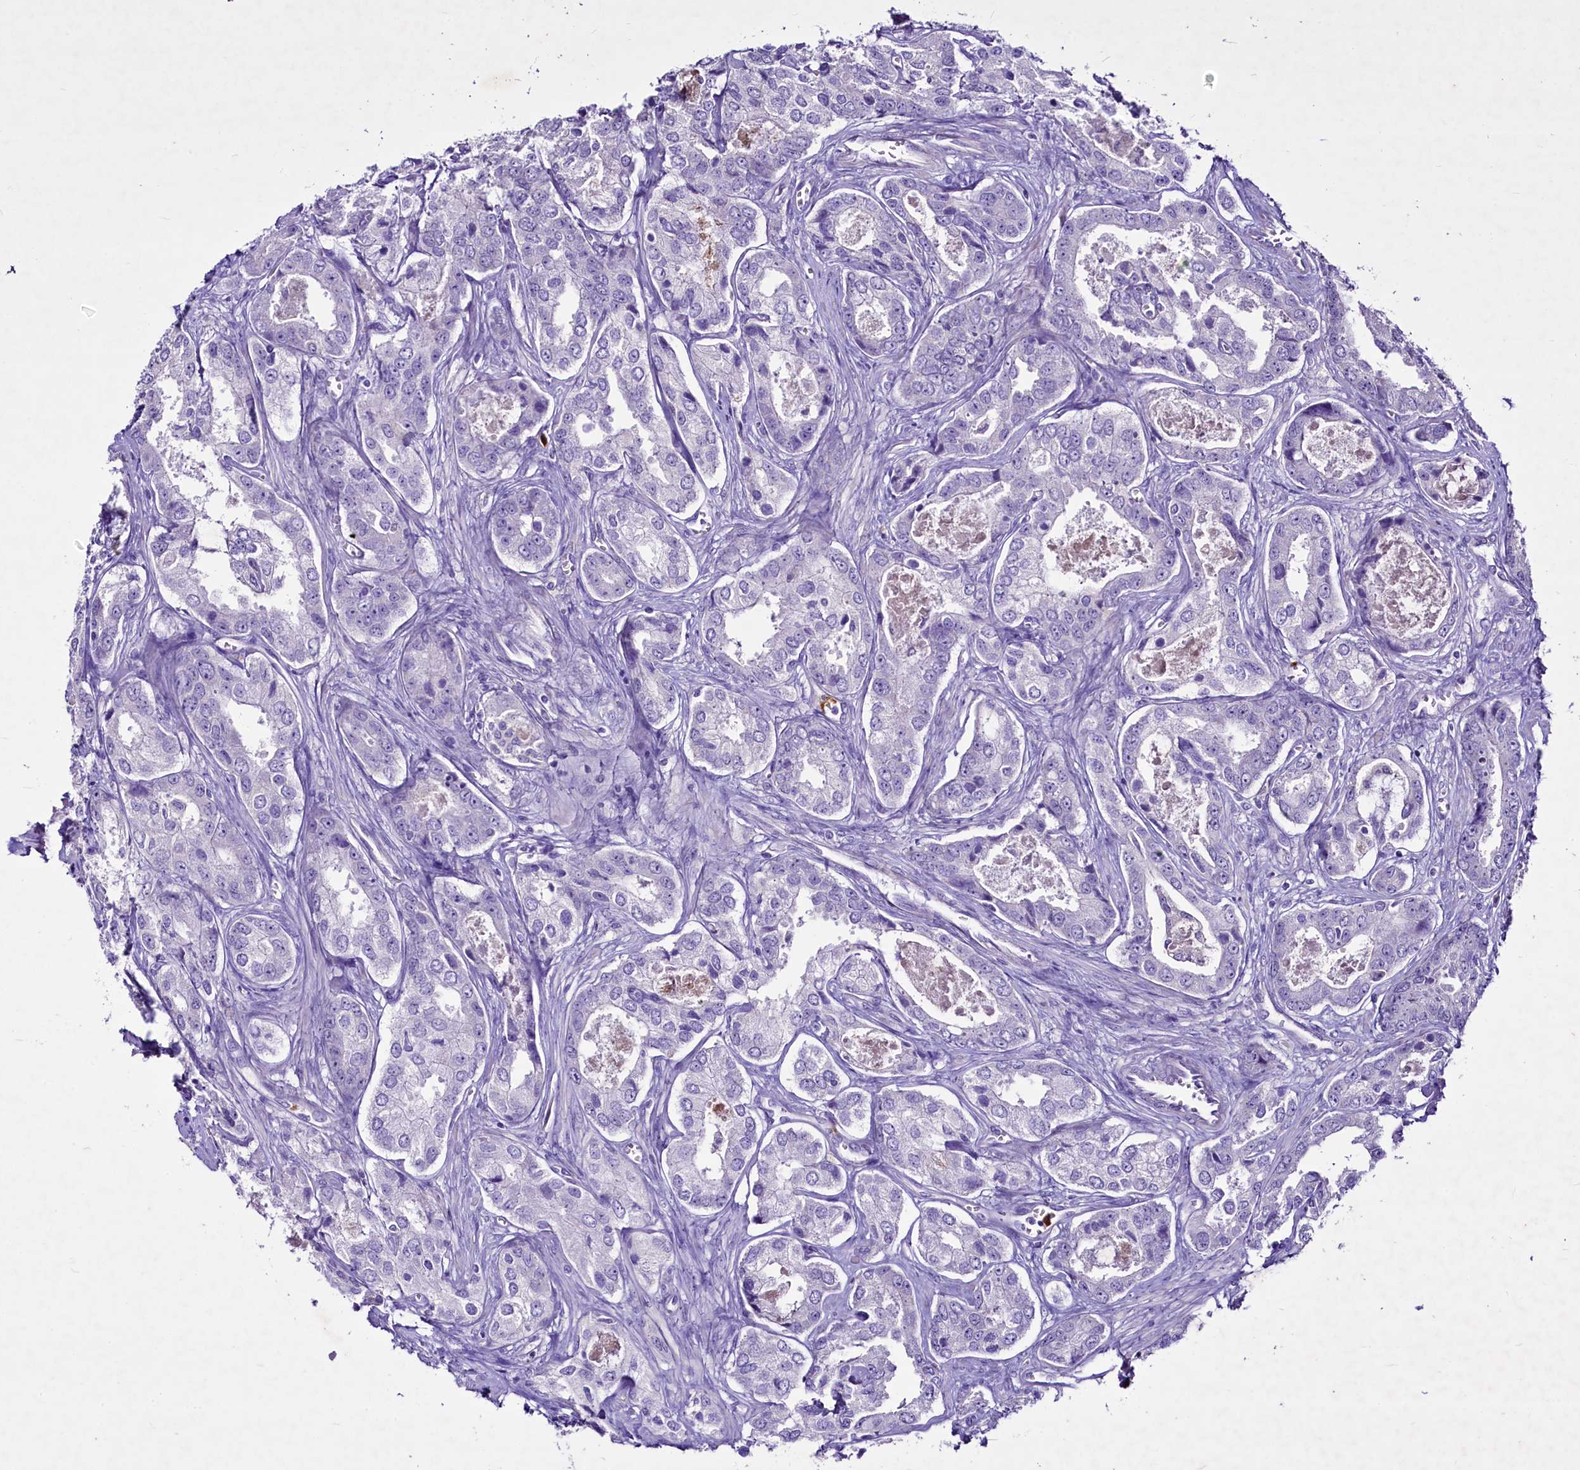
{"staining": {"intensity": "negative", "quantity": "none", "location": "none"}, "tissue": "prostate cancer", "cell_type": "Tumor cells", "image_type": "cancer", "snomed": [{"axis": "morphology", "description": "Adenocarcinoma, Low grade"}, {"axis": "topography", "description": "Prostate"}], "caption": "A high-resolution photomicrograph shows immunohistochemistry staining of prostate cancer, which shows no significant staining in tumor cells.", "gene": "FAM209B", "patient": {"sex": "male", "age": 68}}